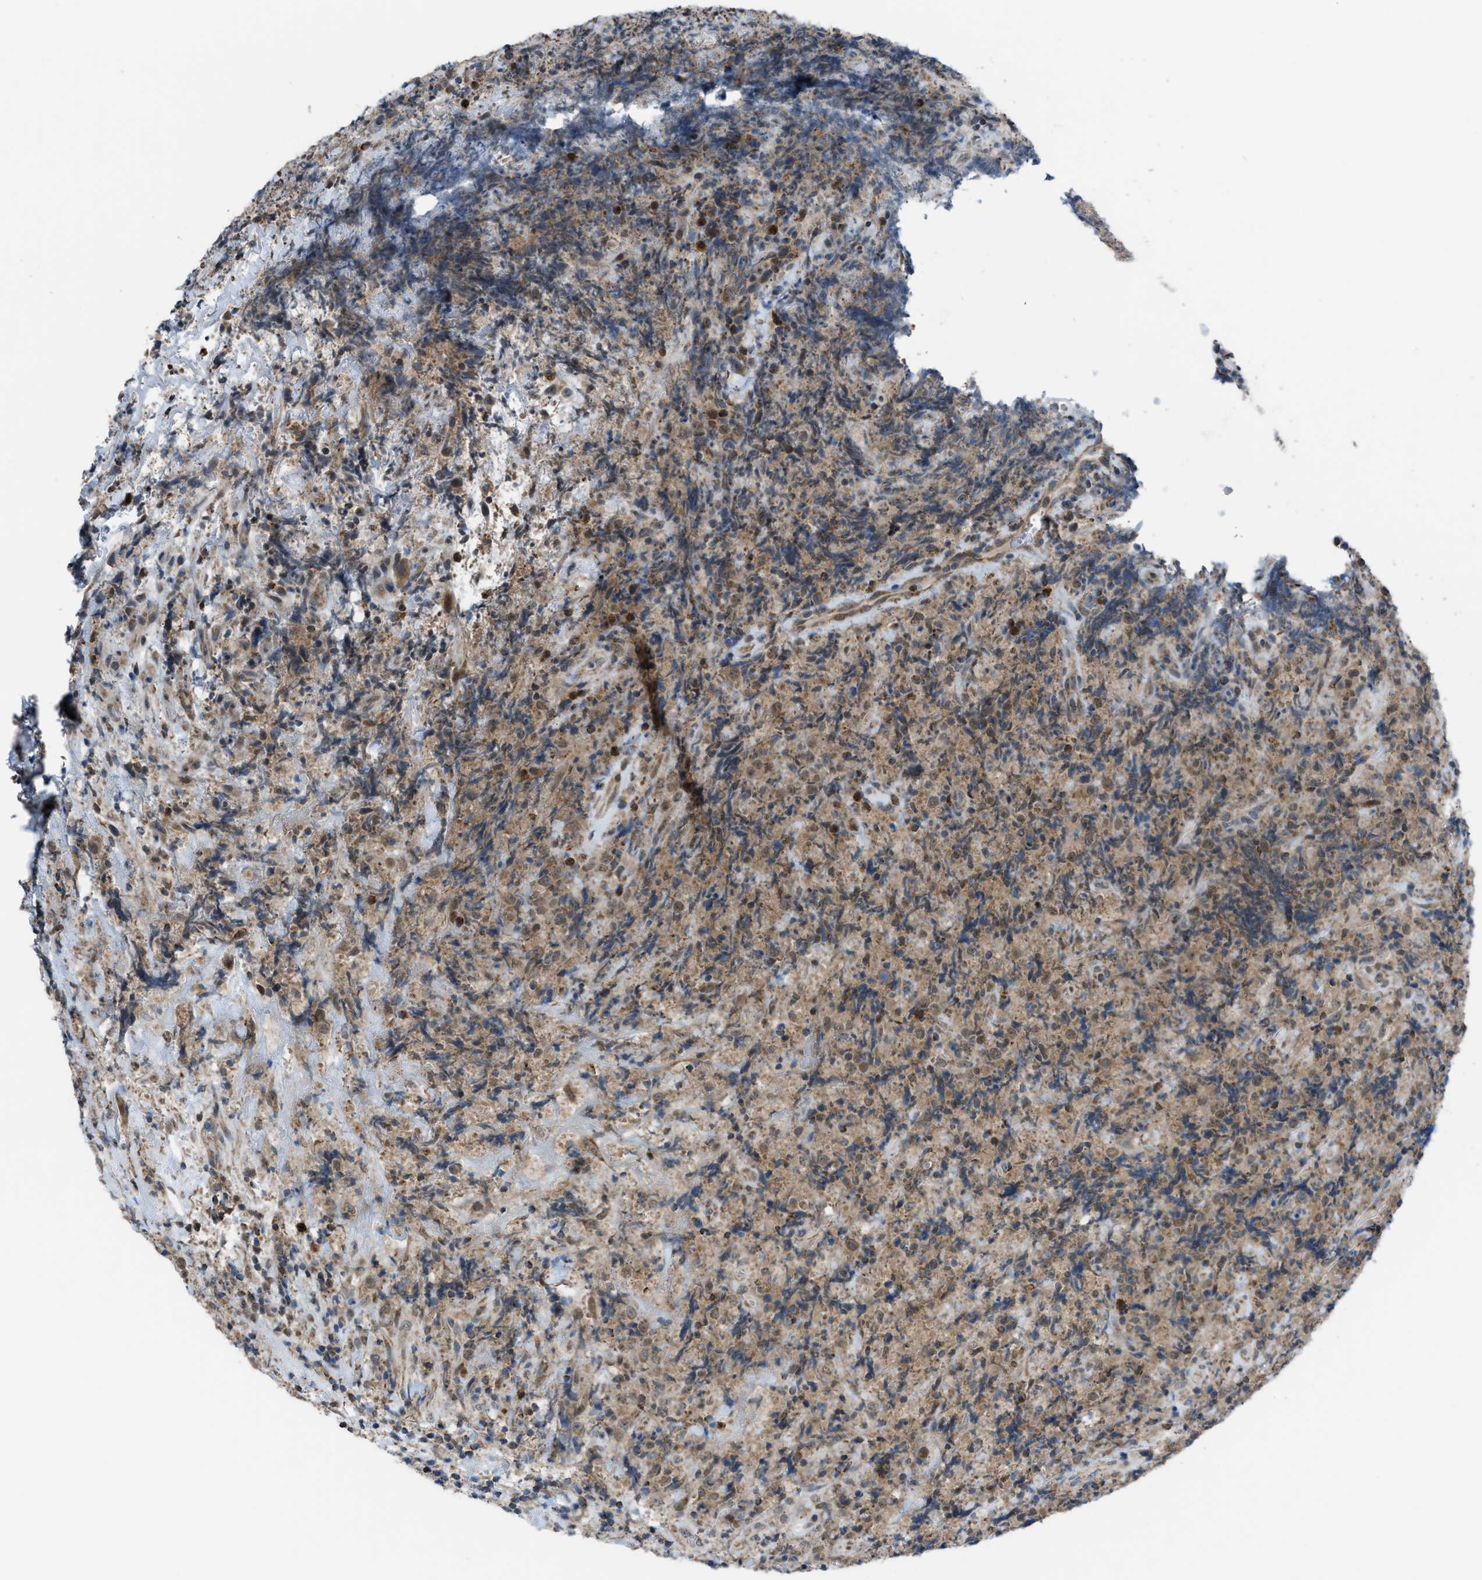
{"staining": {"intensity": "weak", "quantity": ">75%", "location": "cytoplasmic/membranous,nuclear"}, "tissue": "lymphoma", "cell_type": "Tumor cells", "image_type": "cancer", "snomed": [{"axis": "morphology", "description": "Malignant lymphoma, non-Hodgkin's type, High grade"}, {"axis": "topography", "description": "Tonsil"}], "caption": "Immunohistochemical staining of lymphoma reveals low levels of weak cytoplasmic/membranous and nuclear positivity in approximately >75% of tumor cells.", "gene": "SRM", "patient": {"sex": "female", "age": 36}}